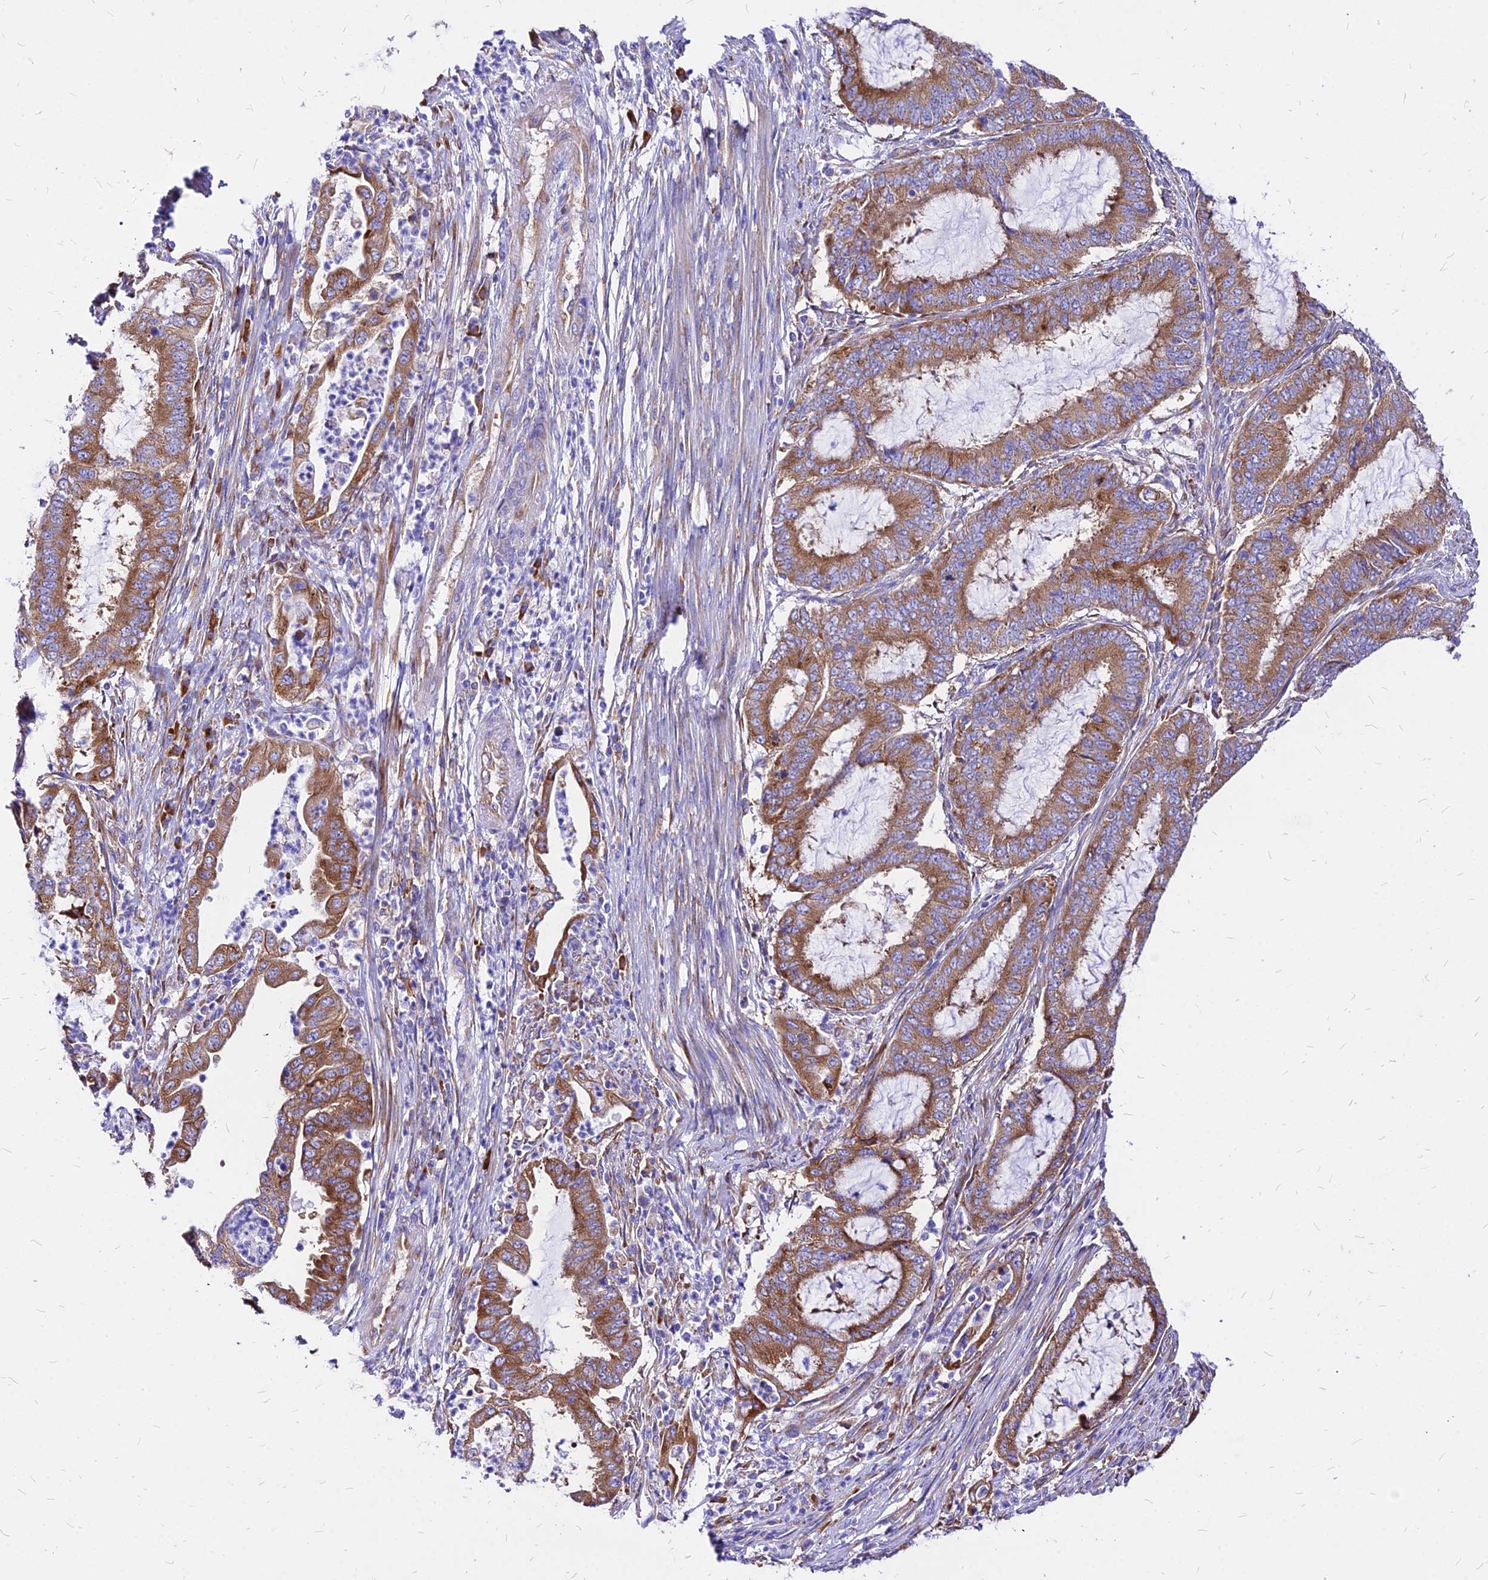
{"staining": {"intensity": "moderate", "quantity": ">75%", "location": "cytoplasmic/membranous"}, "tissue": "endometrial cancer", "cell_type": "Tumor cells", "image_type": "cancer", "snomed": [{"axis": "morphology", "description": "Adenocarcinoma, NOS"}, {"axis": "topography", "description": "Endometrium"}], "caption": "High-power microscopy captured an IHC histopathology image of endometrial adenocarcinoma, revealing moderate cytoplasmic/membranous expression in approximately >75% of tumor cells.", "gene": "RPL19", "patient": {"sex": "female", "age": 51}}